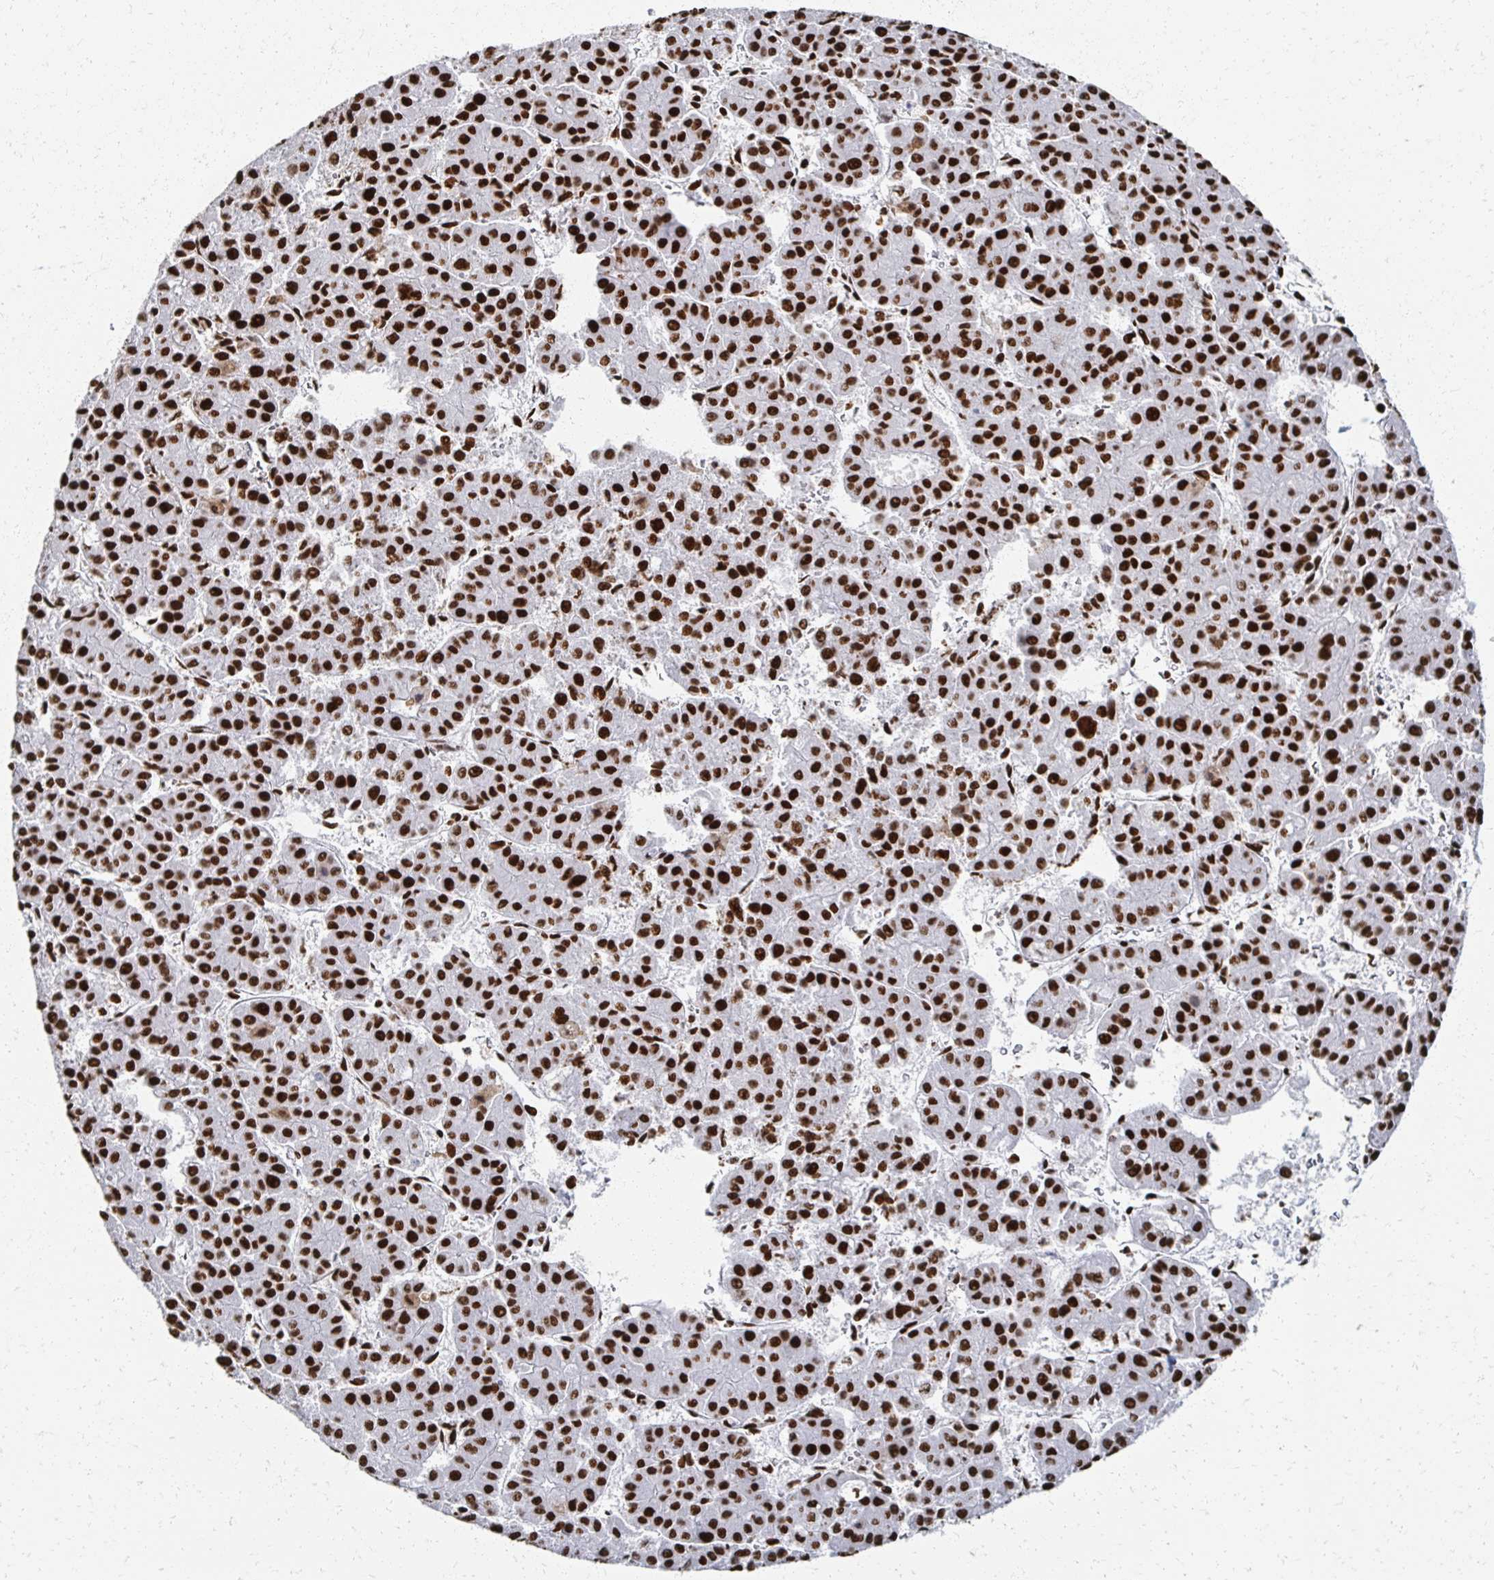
{"staining": {"intensity": "strong", "quantity": ">75%", "location": "nuclear"}, "tissue": "liver cancer", "cell_type": "Tumor cells", "image_type": "cancer", "snomed": [{"axis": "morphology", "description": "Carcinoma, Hepatocellular, NOS"}, {"axis": "topography", "description": "Liver"}], "caption": "This histopathology image displays immunohistochemistry (IHC) staining of liver cancer, with high strong nuclear staining in approximately >75% of tumor cells.", "gene": "RBBP7", "patient": {"sex": "male", "age": 73}}